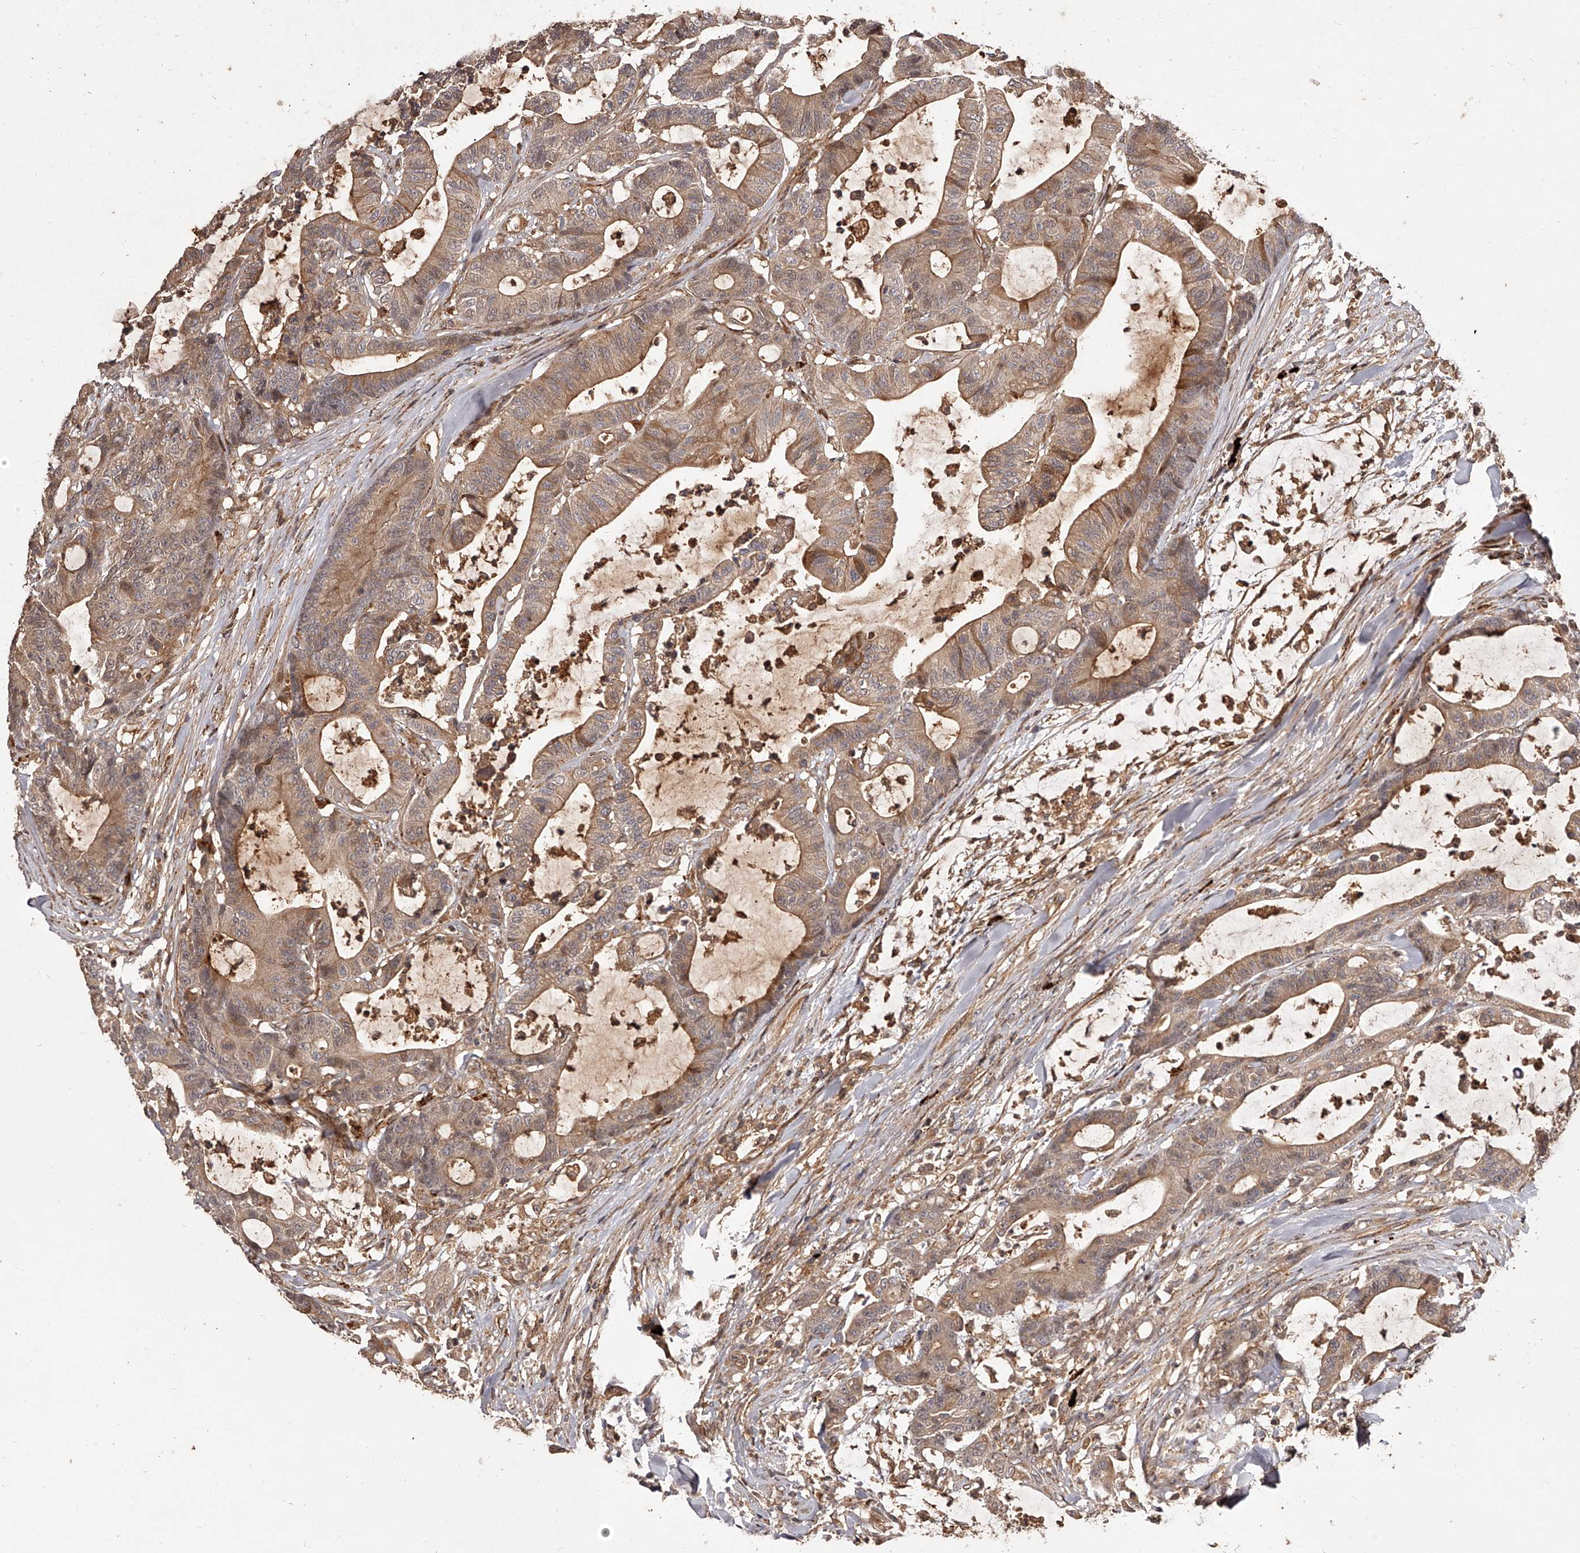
{"staining": {"intensity": "moderate", "quantity": ">75%", "location": "cytoplasmic/membranous"}, "tissue": "colorectal cancer", "cell_type": "Tumor cells", "image_type": "cancer", "snomed": [{"axis": "morphology", "description": "Adenocarcinoma, NOS"}, {"axis": "topography", "description": "Colon"}], "caption": "Moderate cytoplasmic/membranous protein positivity is present in about >75% of tumor cells in colorectal cancer.", "gene": "CRYZL1", "patient": {"sex": "female", "age": 84}}